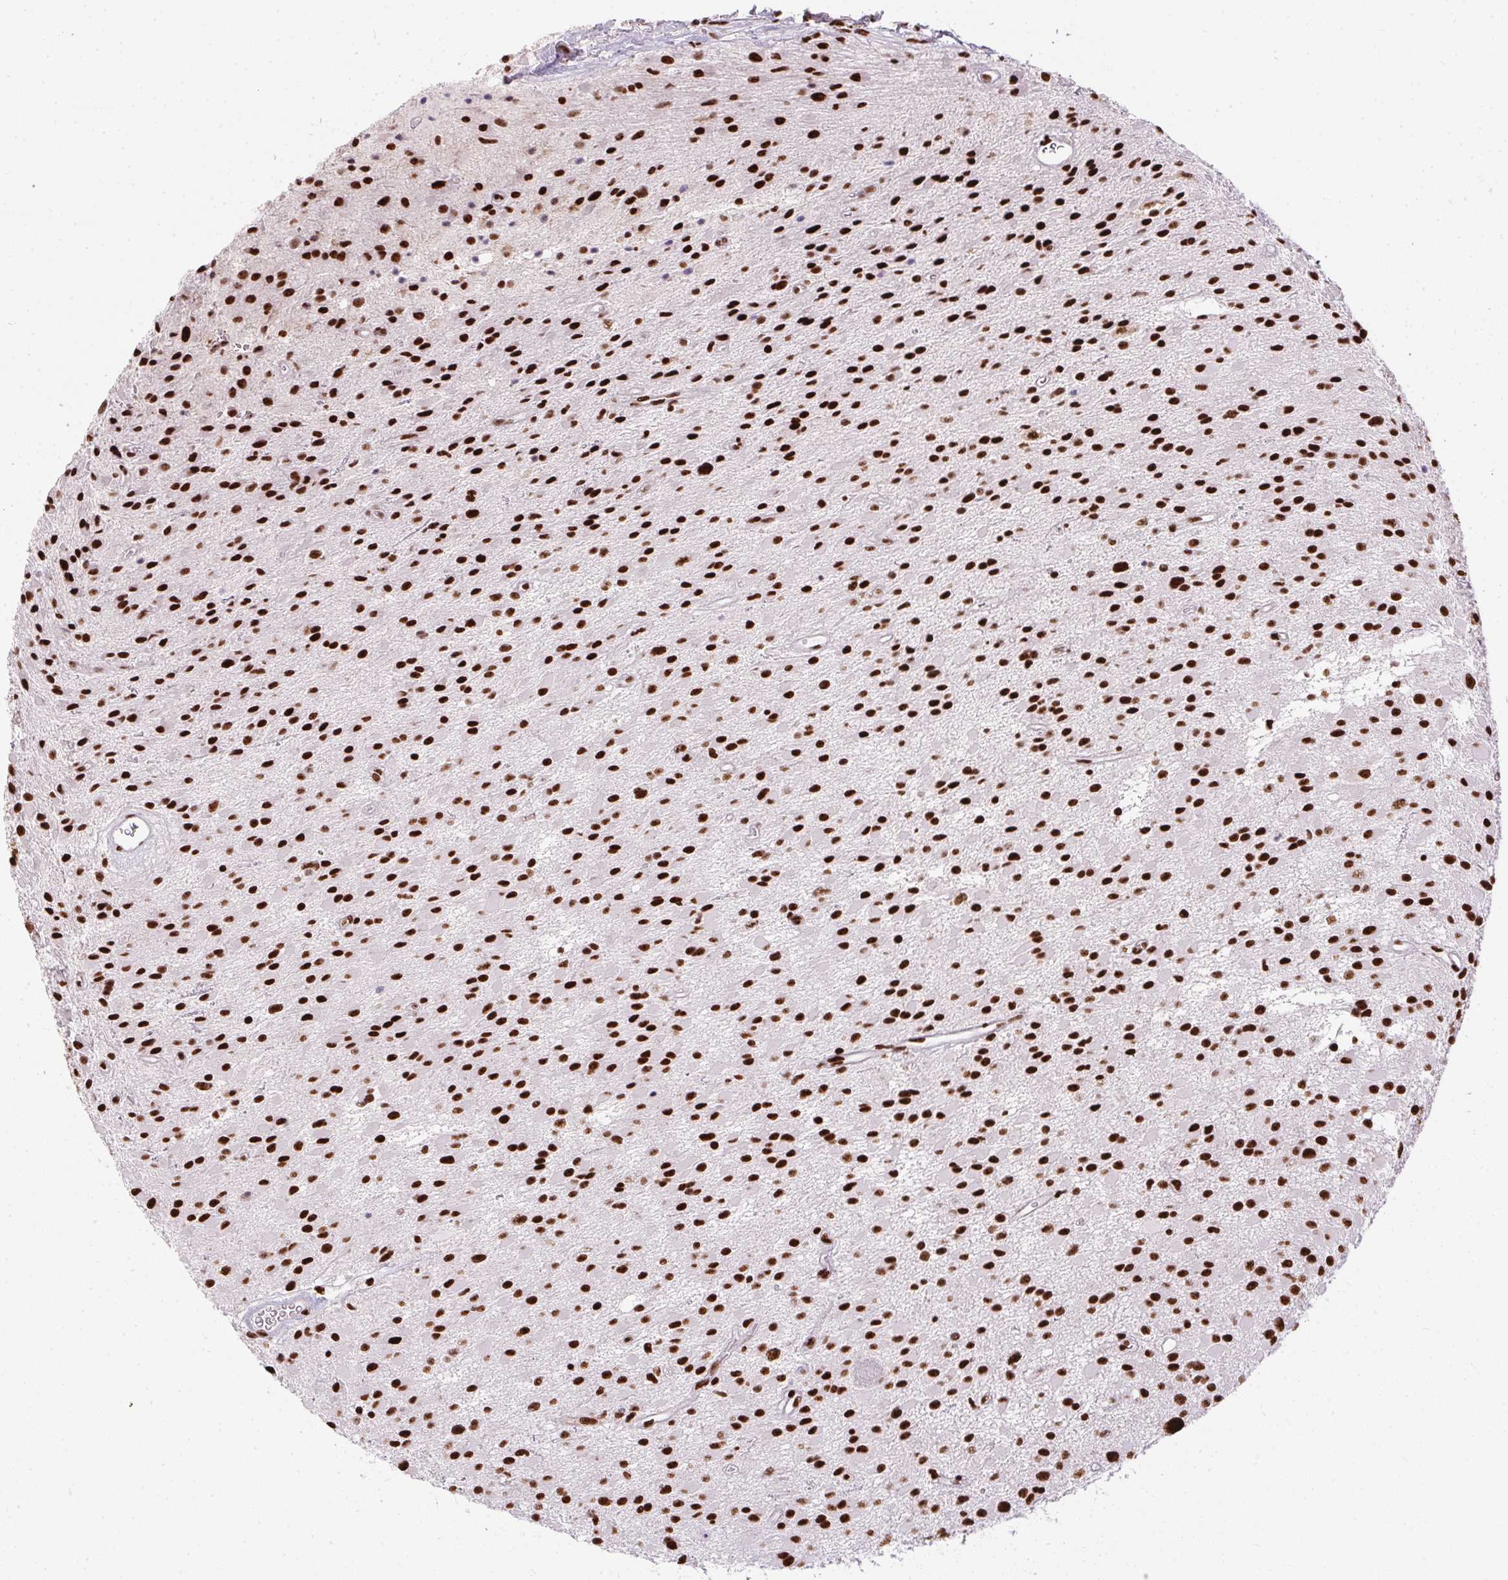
{"staining": {"intensity": "strong", "quantity": ">75%", "location": "nuclear"}, "tissue": "glioma", "cell_type": "Tumor cells", "image_type": "cancer", "snomed": [{"axis": "morphology", "description": "Glioma, malignant, High grade"}, {"axis": "topography", "description": "Brain"}], "caption": "Immunohistochemistry (IHC) staining of high-grade glioma (malignant), which exhibits high levels of strong nuclear positivity in about >75% of tumor cells indicating strong nuclear protein staining. The staining was performed using DAB (brown) for protein detection and nuclei were counterstained in hematoxylin (blue).", "gene": "PAGE3", "patient": {"sex": "male", "age": 29}}